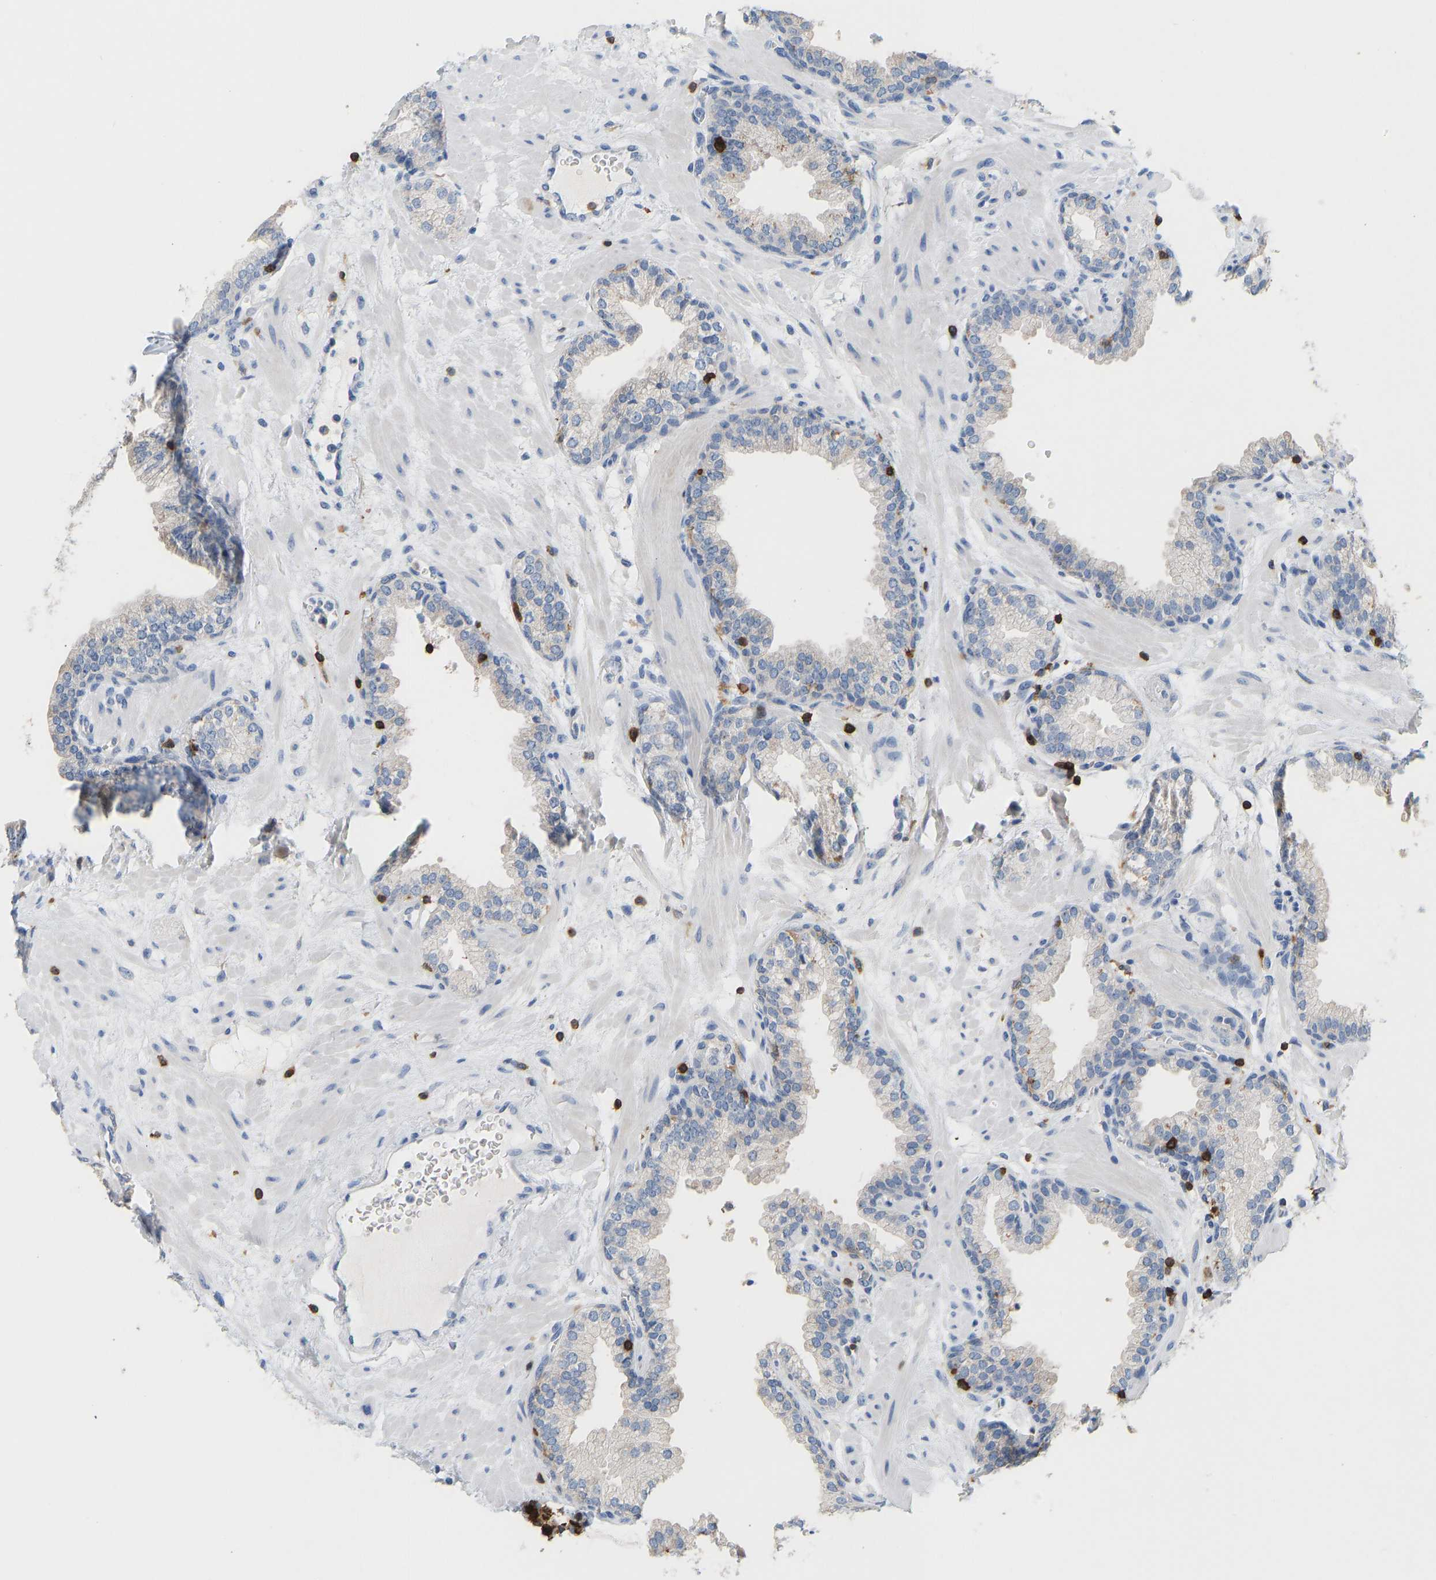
{"staining": {"intensity": "negative", "quantity": "none", "location": "none"}, "tissue": "prostate", "cell_type": "Glandular cells", "image_type": "normal", "snomed": [{"axis": "morphology", "description": "Normal tissue, NOS"}, {"axis": "morphology", "description": "Urothelial carcinoma, Low grade"}, {"axis": "topography", "description": "Urinary bladder"}, {"axis": "topography", "description": "Prostate"}], "caption": "Glandular cells are negative for brown protein staining in benign prostate. (IHC, brightfield microscopy, high magnification).", "gene": "EVL", "patient": {"sex": "male", "age": 60}}